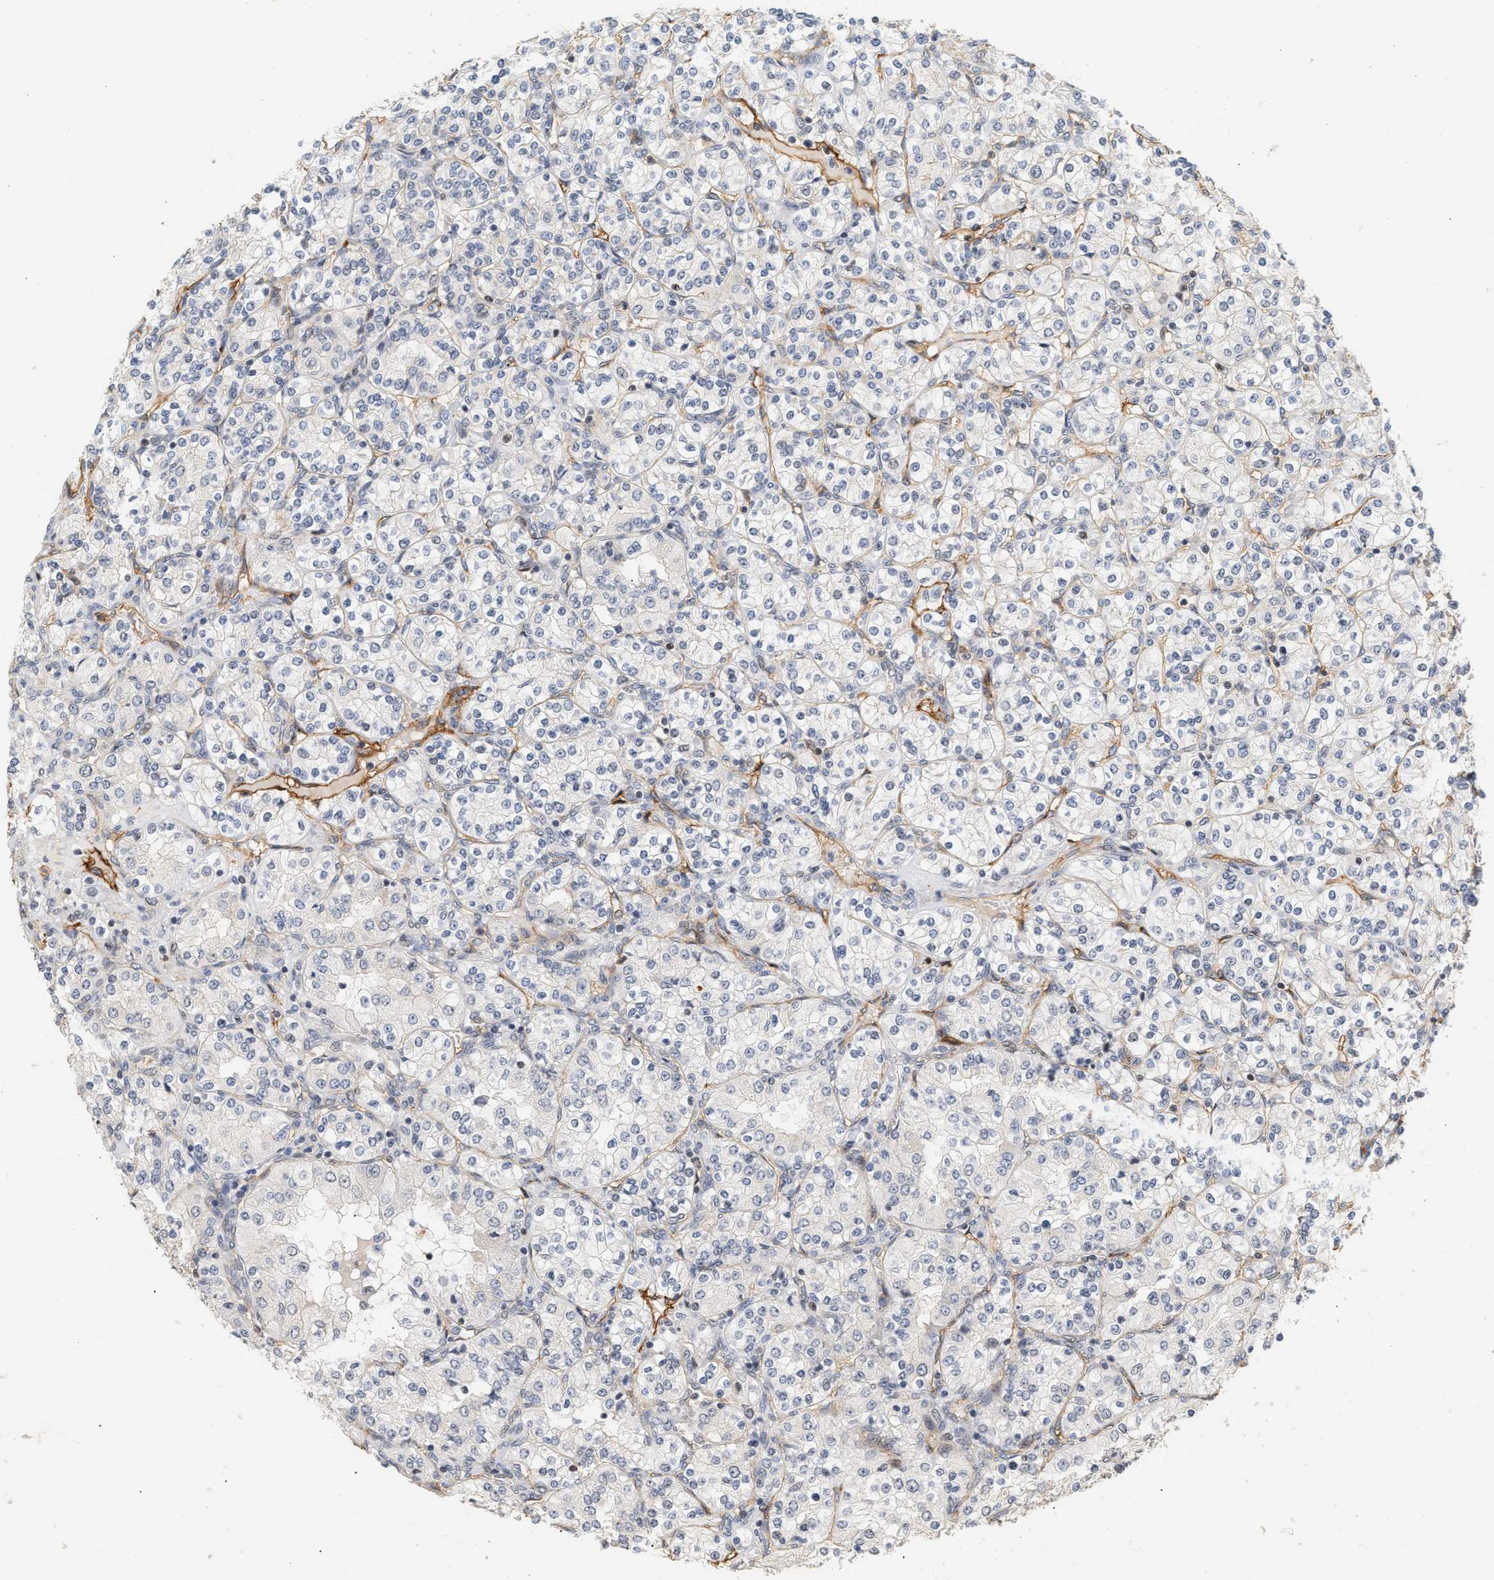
{"staining": {"intensity": "negative", "quantity": "none", "location": "none"}, "tissue": "renal cancer", "cell_type": "Tumor cells", "image_type": "cancer", "snomed": [{"axis": "morphology", "description": "Adenocarcinoma, NOS"}, {"axis": "topography", "description": "Kidney"}], "caption": "Renal cancer (adenocarcinoma) was stained to show a protein in brown. There is no significant staining in tumor cells. (DAB immunohistochemistry (IHC) with hematoxylin counter stain).", "gene": "PLXND1", "patient": {"sex": "male", "age": 77}}